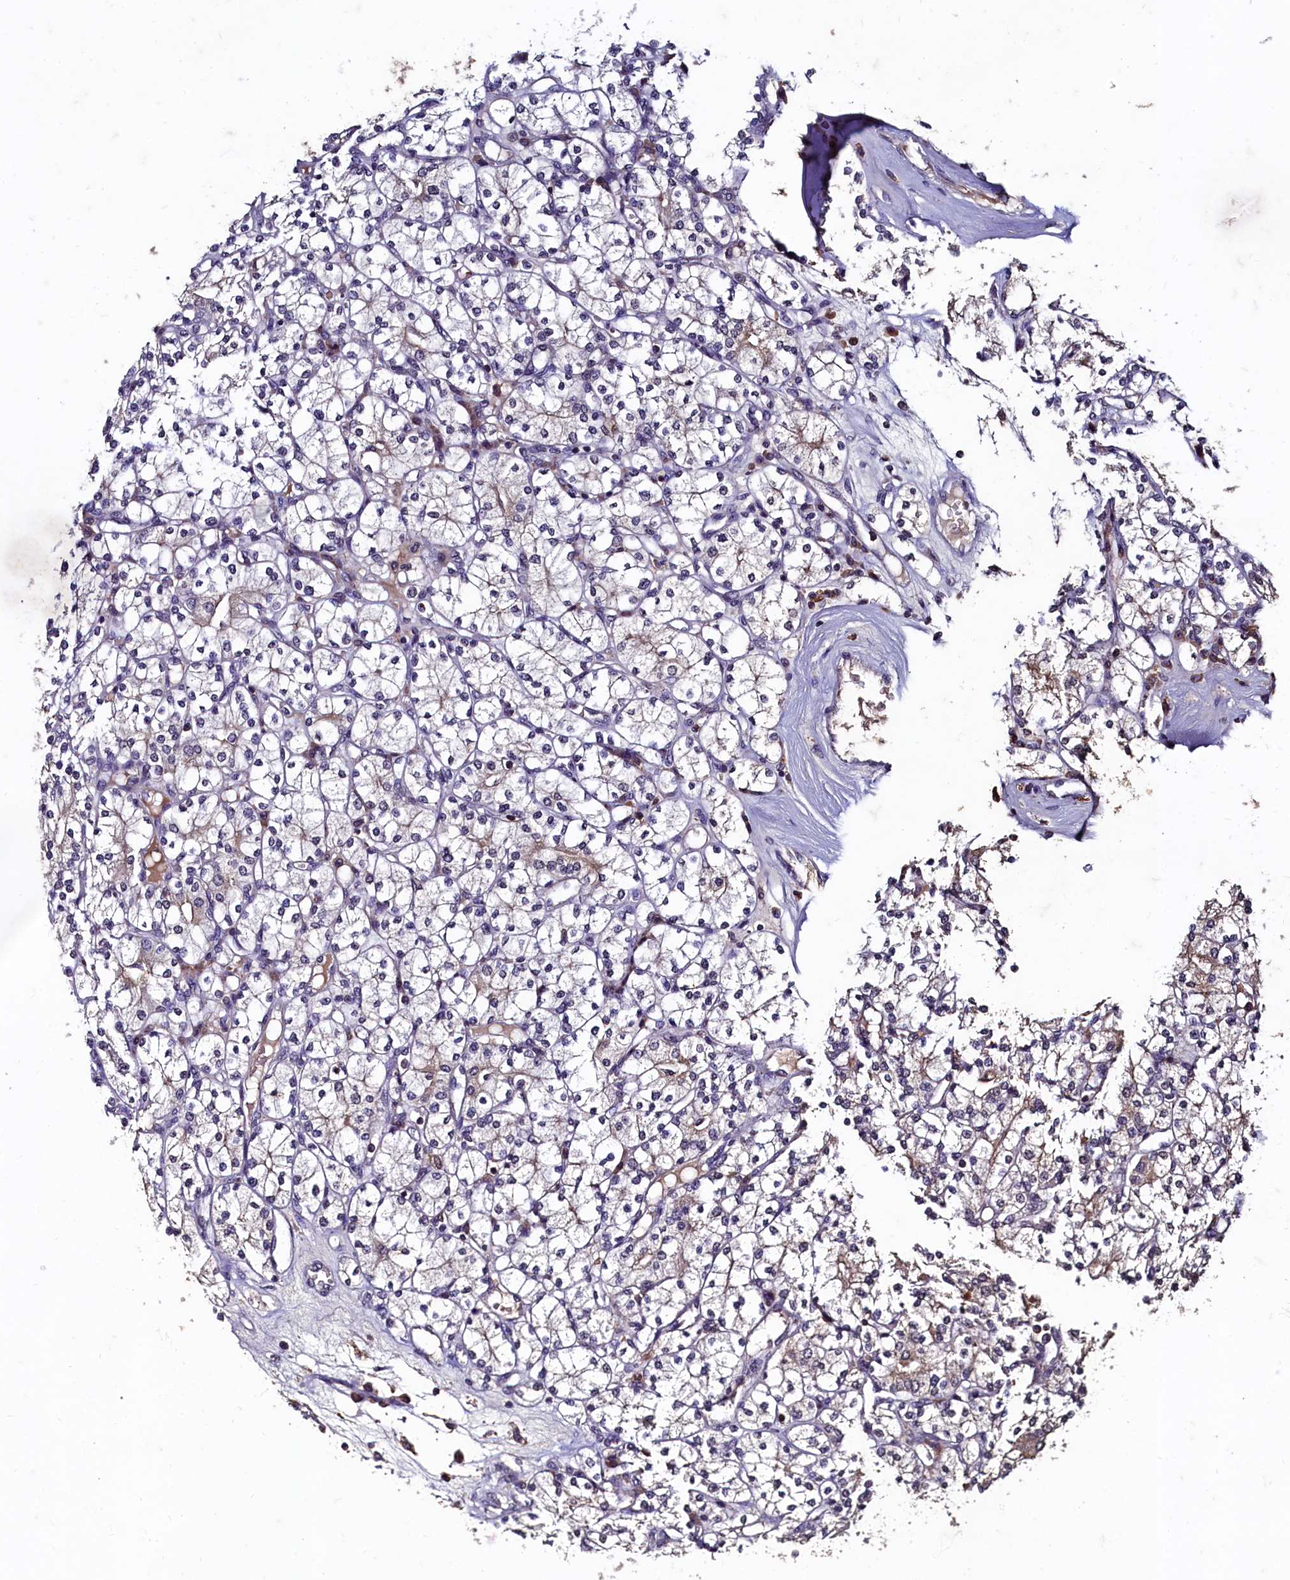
{"staining": {"intensity": "weak", "quantity": "<25%", "location": "cytoplasmic/membranous"}, "tissue": "renal cancer", "cell_type": "Tumor cells", "image_type": "cancer", "snomed": [{"axis": "morphology", "description": "Adenocarcinoma, NOS"}, {"axis": "topography", "description": "Kidney"}], "caption": "This histopathology image is of renal adenocarcinoma stained with immunohistochemistry (IHC) to label a protein in brown with the nuclei are counter-stained blue. There is no positivity in tumor cells.", "gene": "CSTPP1", "patient": {"sex": "male", "age": 77}}